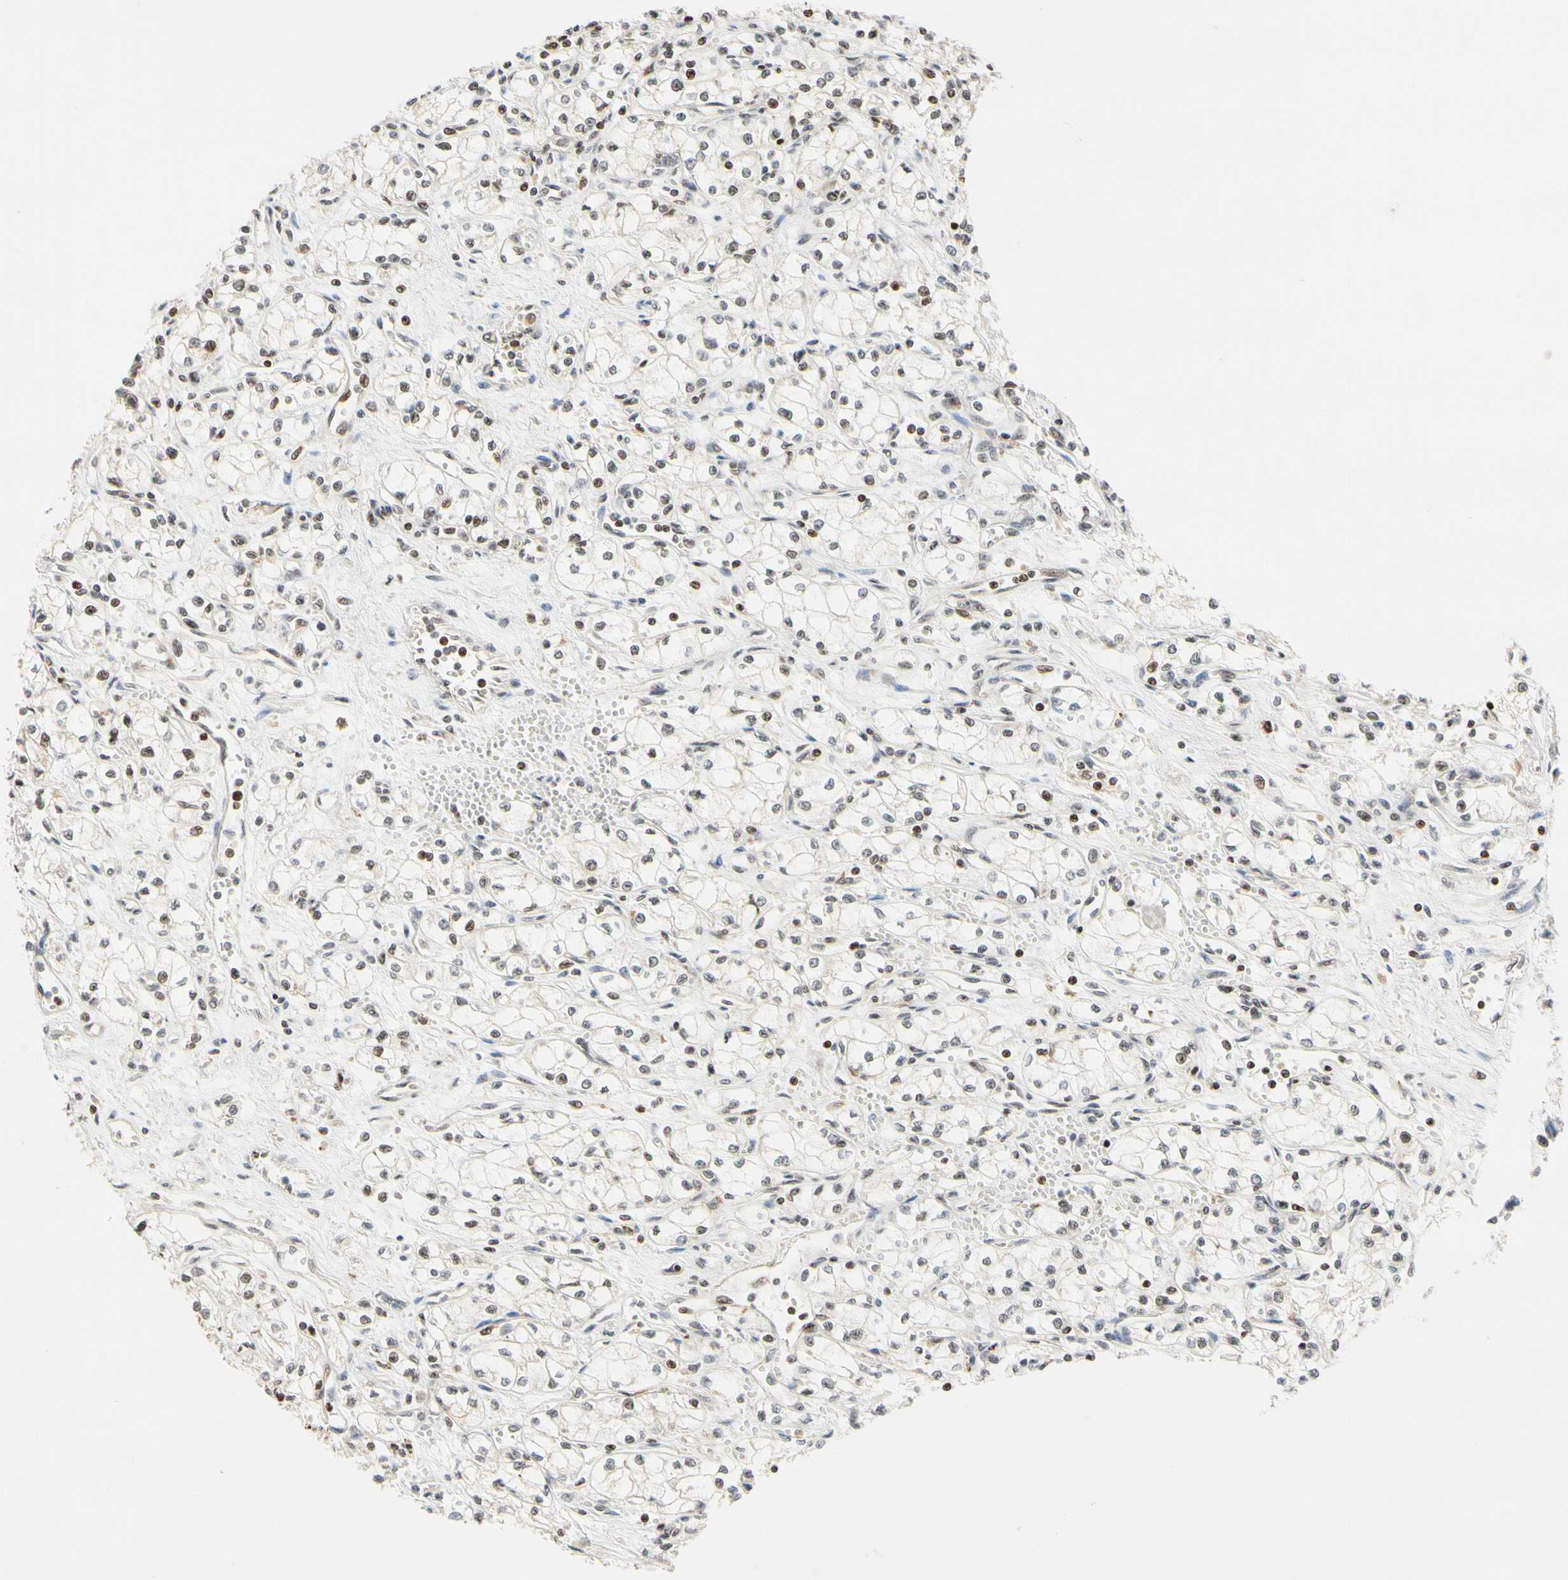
{"staining": {"intensity": "moderate", "quantity": "<25%", "location": "nuclear"}, "tissue": "renal cancer", "cell_type": "Tumor cells", "image_type": "cancer", "snomed": [{"axis": "morphology", "description": "Normal tissue, NOS"}, {"axis": "morphology", "description": "Adenocarcinoma, NOS"}, {"axis": "topography", "description": "Kidney"}], "caption": "The micrograph exhibits staining of renal cancer (adenocarcinoma), revealing moderate nuclear protein positivity (brown color) within tumor cells.", "gene": "CDK7", "patient": {"sex": "male", "age": 59}}